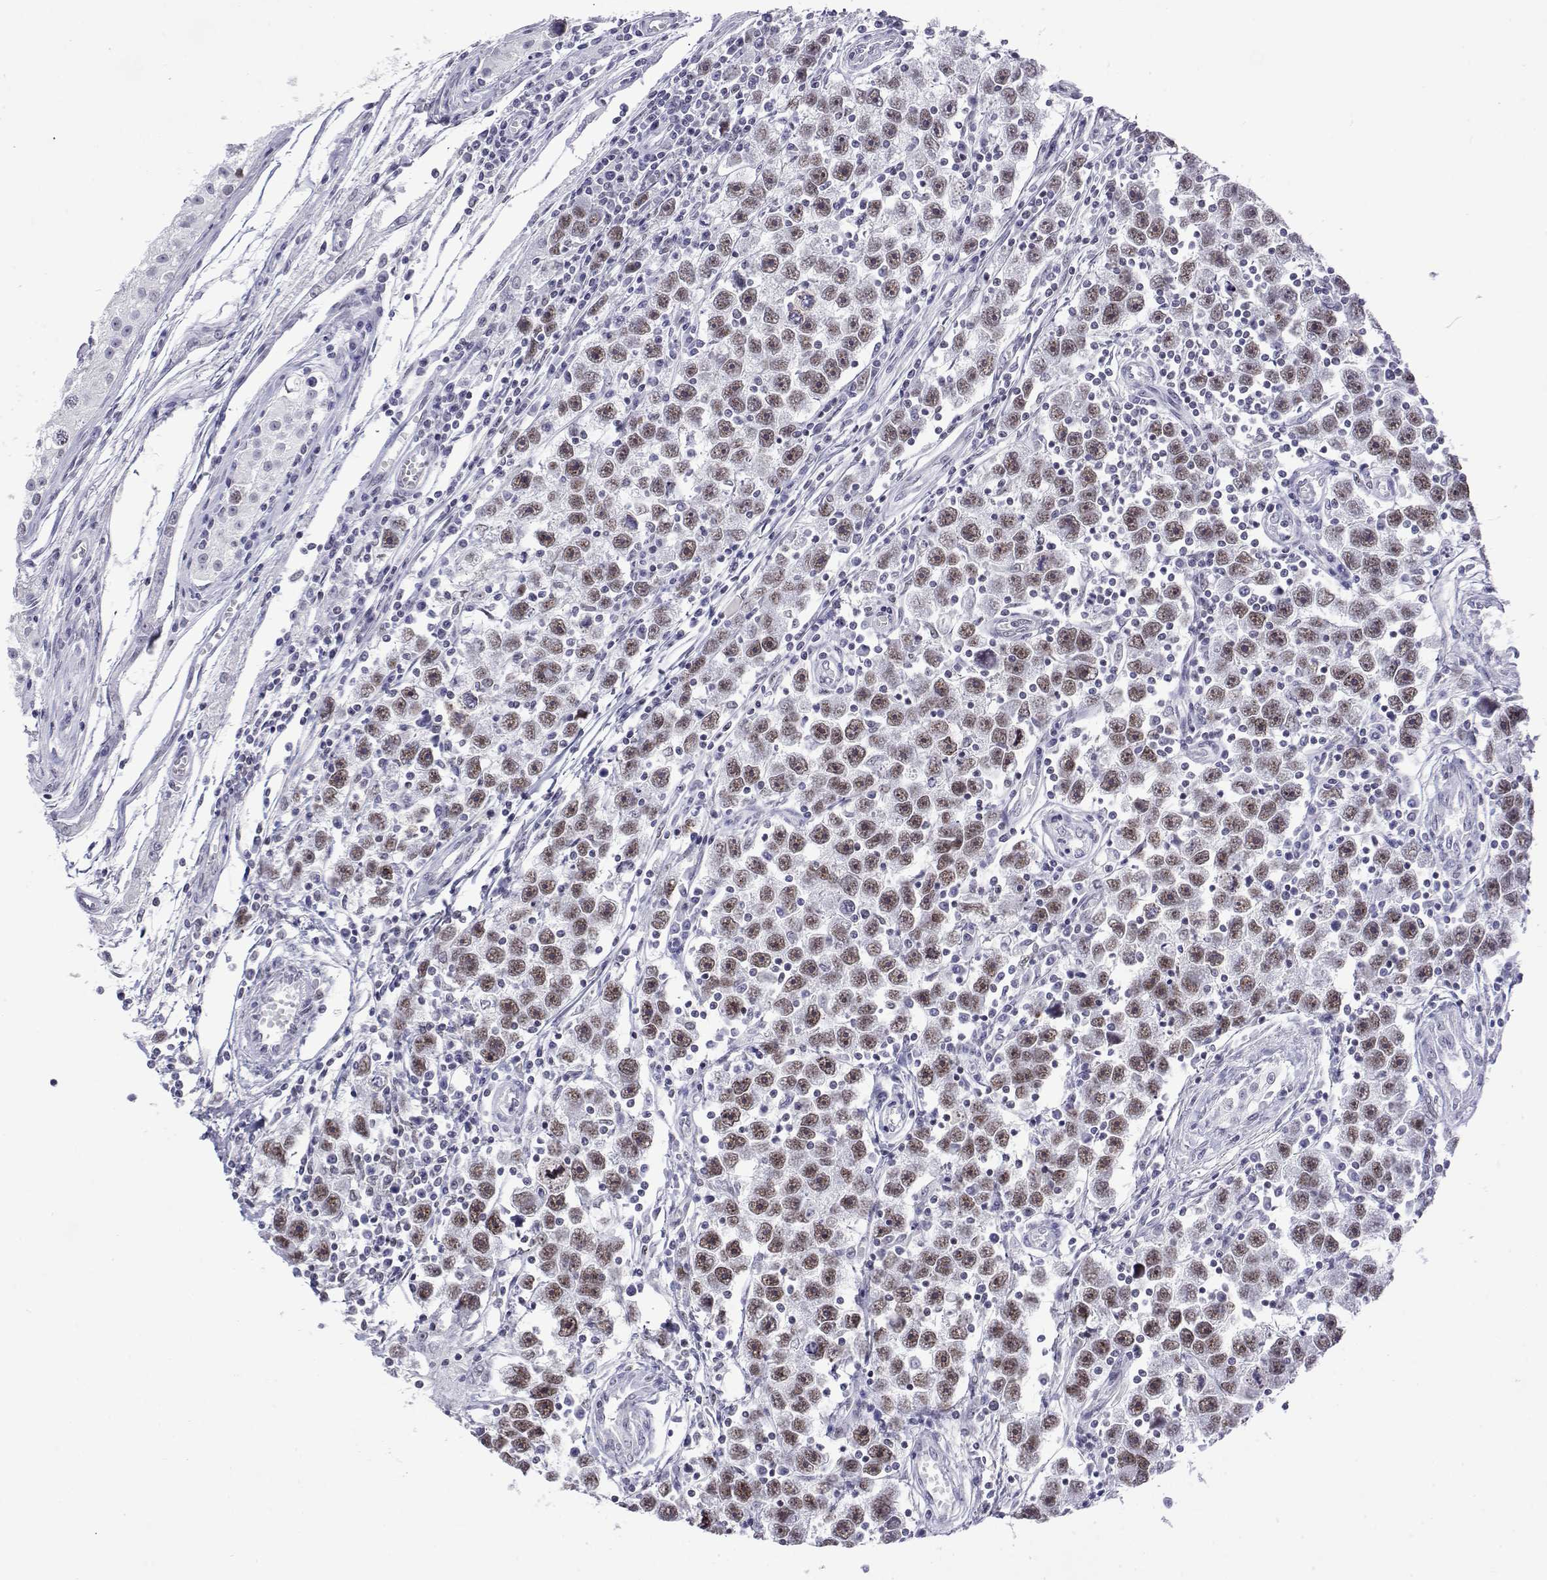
{"staining": {"intensity": "moderate", "quantity": "25%-75%", "location": "nuclear"}, "tissue": "testis cancer", "cell_type": "Tumor cells", "image_type": "cancer", "snomed": [{"axis": "morphology", "description": "Seminoma, NOS"}, {"axis": "topography", "description": "Testis"}], "caption": "The immunohistochemical stain labels moderate nuclear positivity in tumor cells of testis cancer (seminoma) tissue.", "gene": "POLDIP3", "patient": {"sex": "male", "age": 30}}